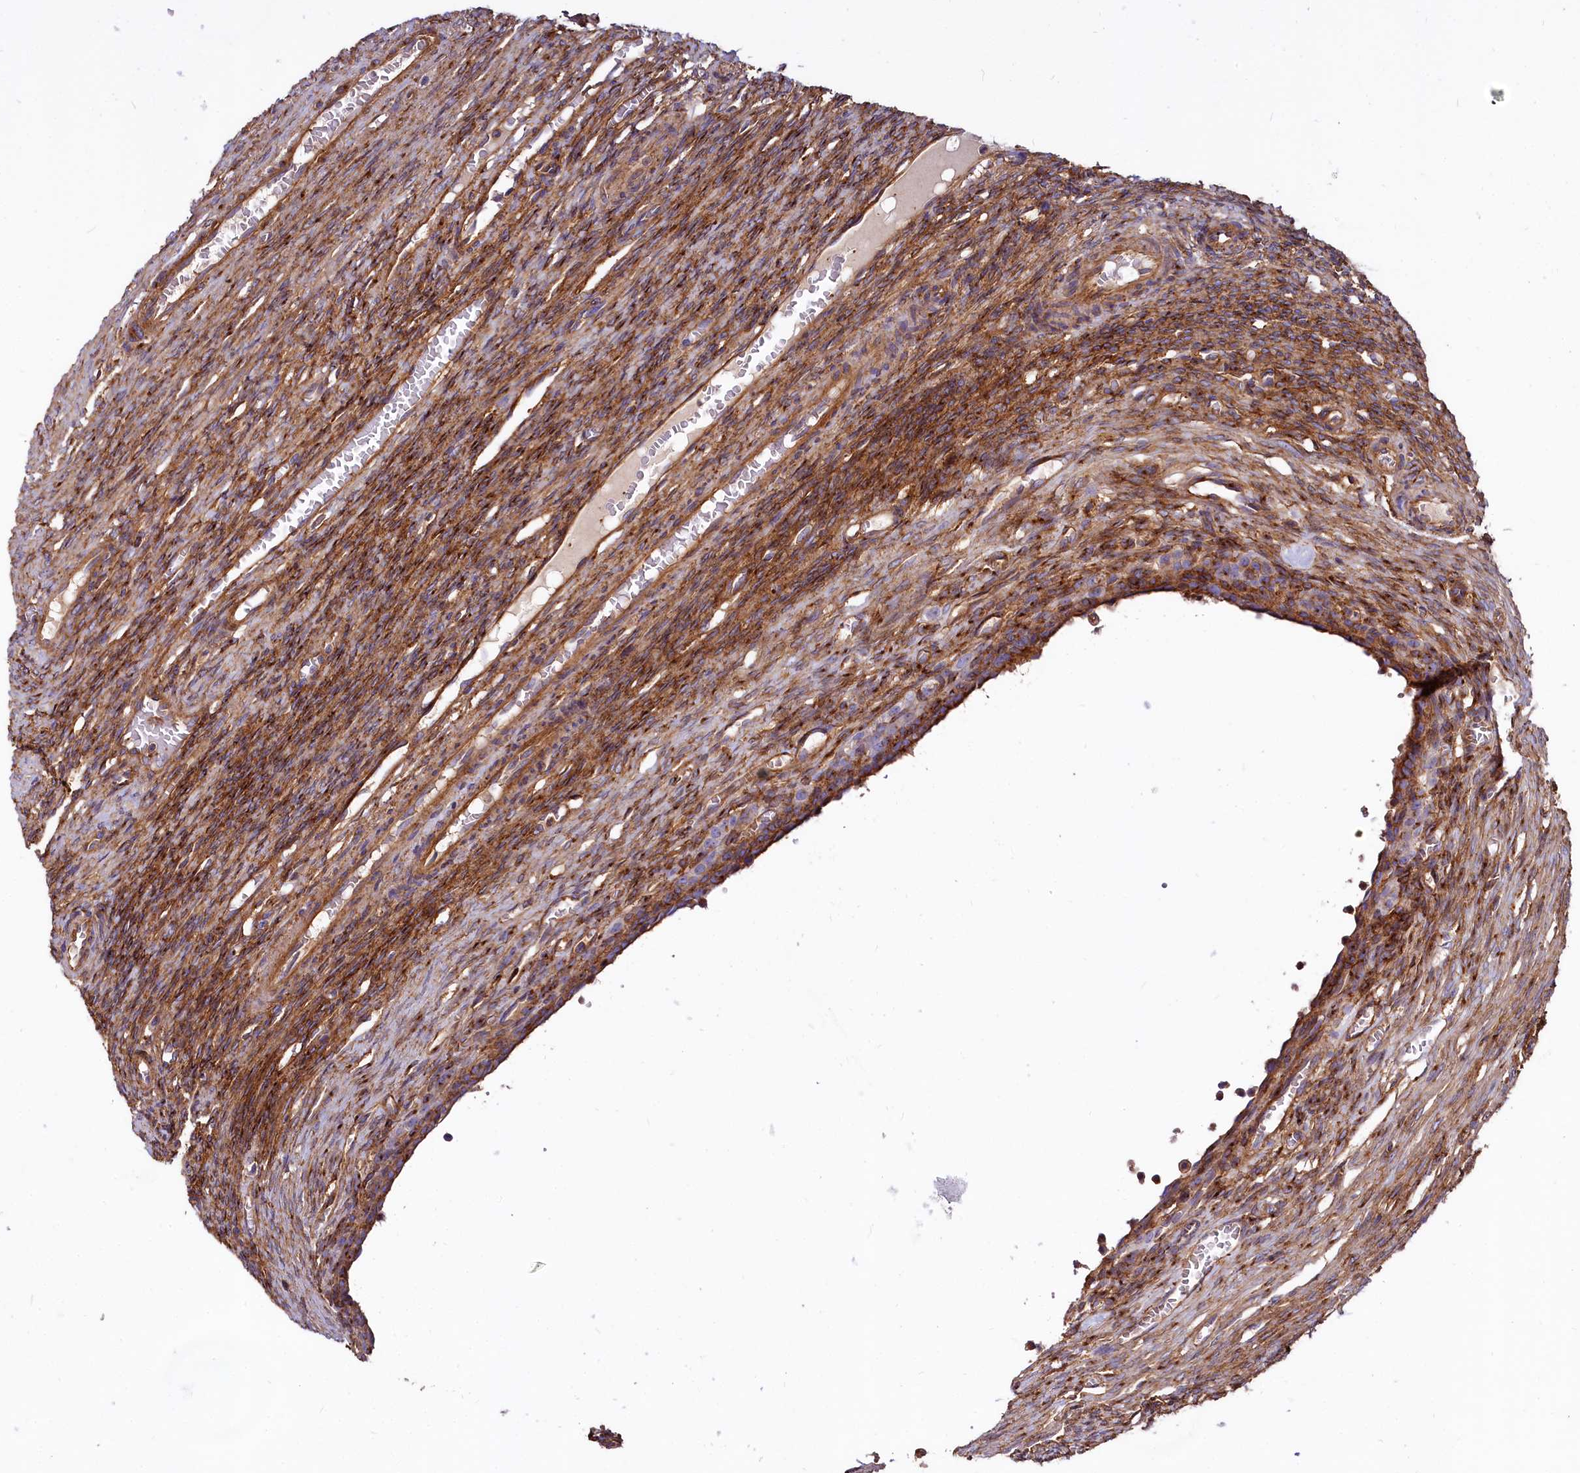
{"staining": {"intensity": "strong", "quantity": ">75%", "location": "cytoplasmic/membranous"}, "tissue": "ovary", "cell_type": "Ovarian stroma cells", "image_type": "normal", "snomed": [{"axis": "morphology", "description": "Normal tissue, NOS"}, {"axis": "topography", "description": "Ovary"}], "caption": "Immunohistochemical staining of unremarkable ovary reveals strong cytoplasmic/membranous protein expression in about >75% of ovarian stroma cells. (DAB (3,3'-diaminobenzidine) IHC with brightfield microscopy, high magnification).", "gene": "ANO6", "patient": {"sex": "female", "age": 27}}